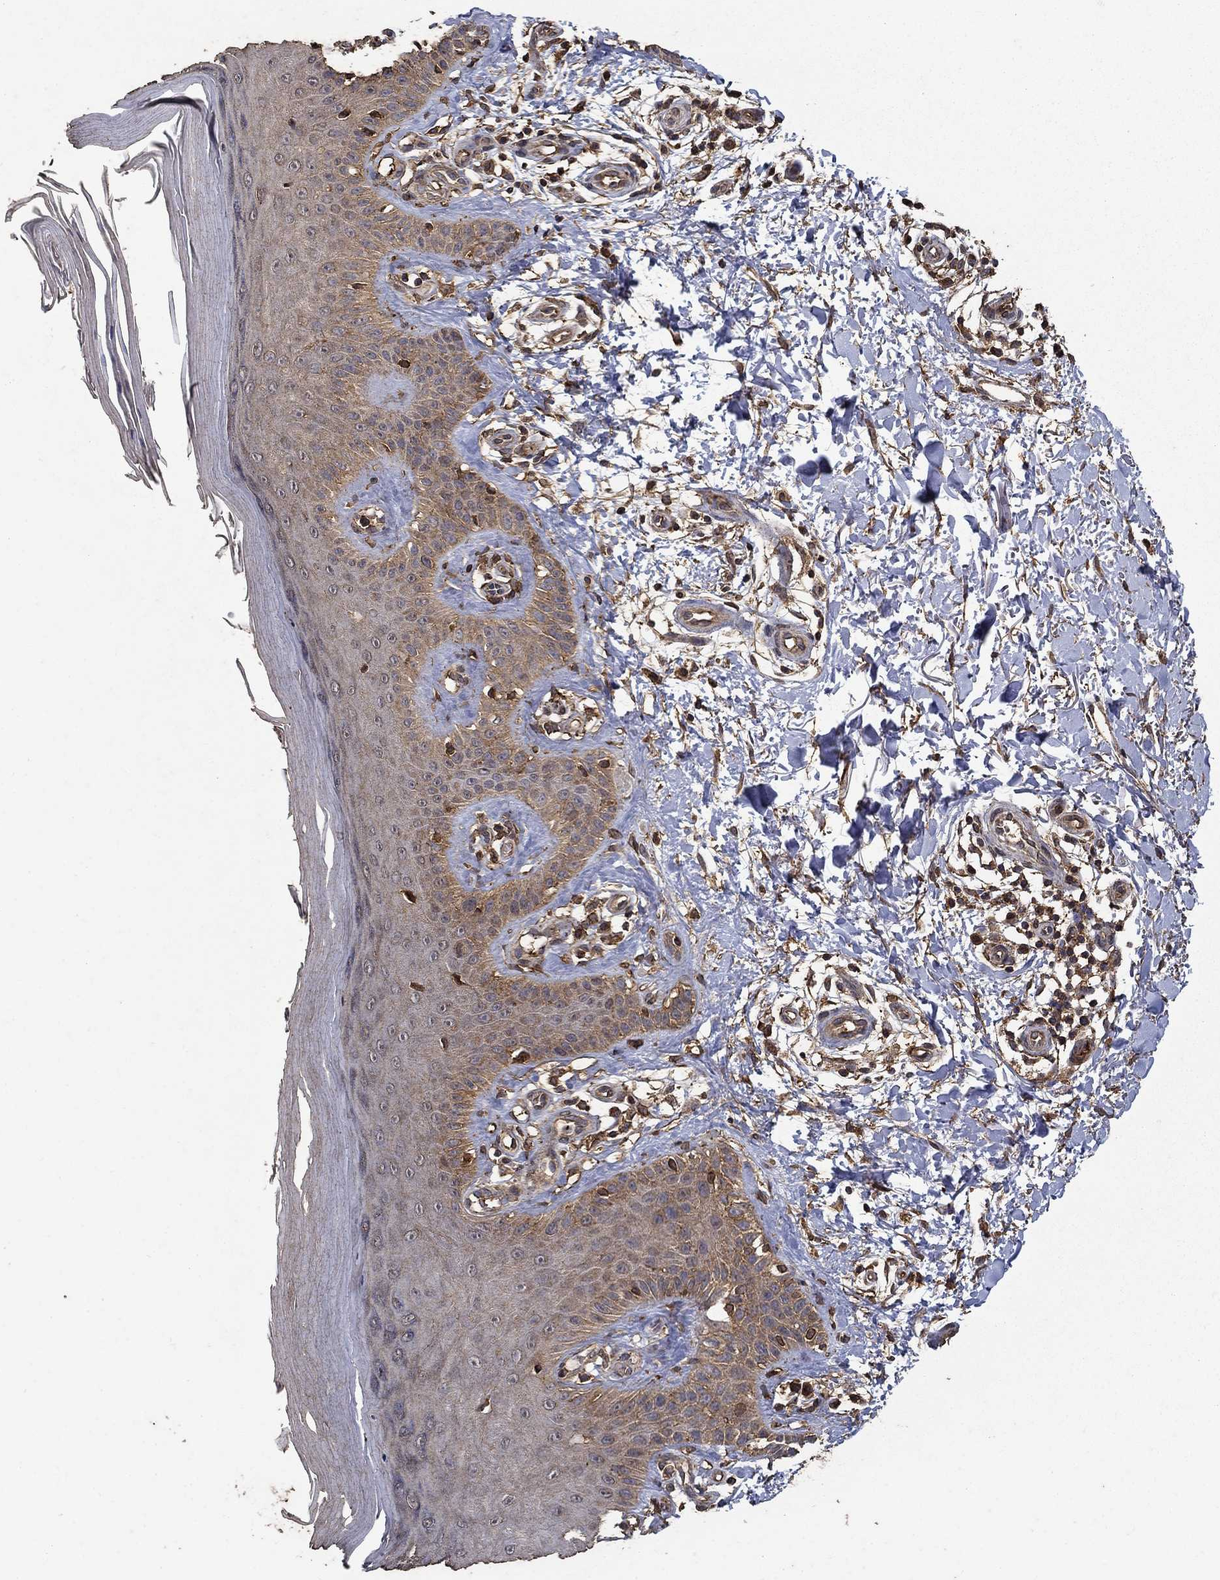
{"staining": {"intensity": "moderate", "quantity": "25%-75%", "location": "nuclear"}, "tissue": "skin", "cell_type": "Fibroblasts", "image_type": "normal", "snomed": [{"axis": "morphology", "description": "Normal tissue, NOS"}, {"axis": "morphology", "description": "Inflammation, NOS"}, {"axis": "morphology", "description": "Fibrosis, NOS"}, {"axis": "topography", "description": "Skin"}], "caption": "A brown stain shows moderate nuclear positivity of a protein in fibroblasts of normal human skin. (Brightfield microscopy of DAB IHC at high magnification).", "gene": "IFRD1", "patient": {"sex": "male", "age": 71}}